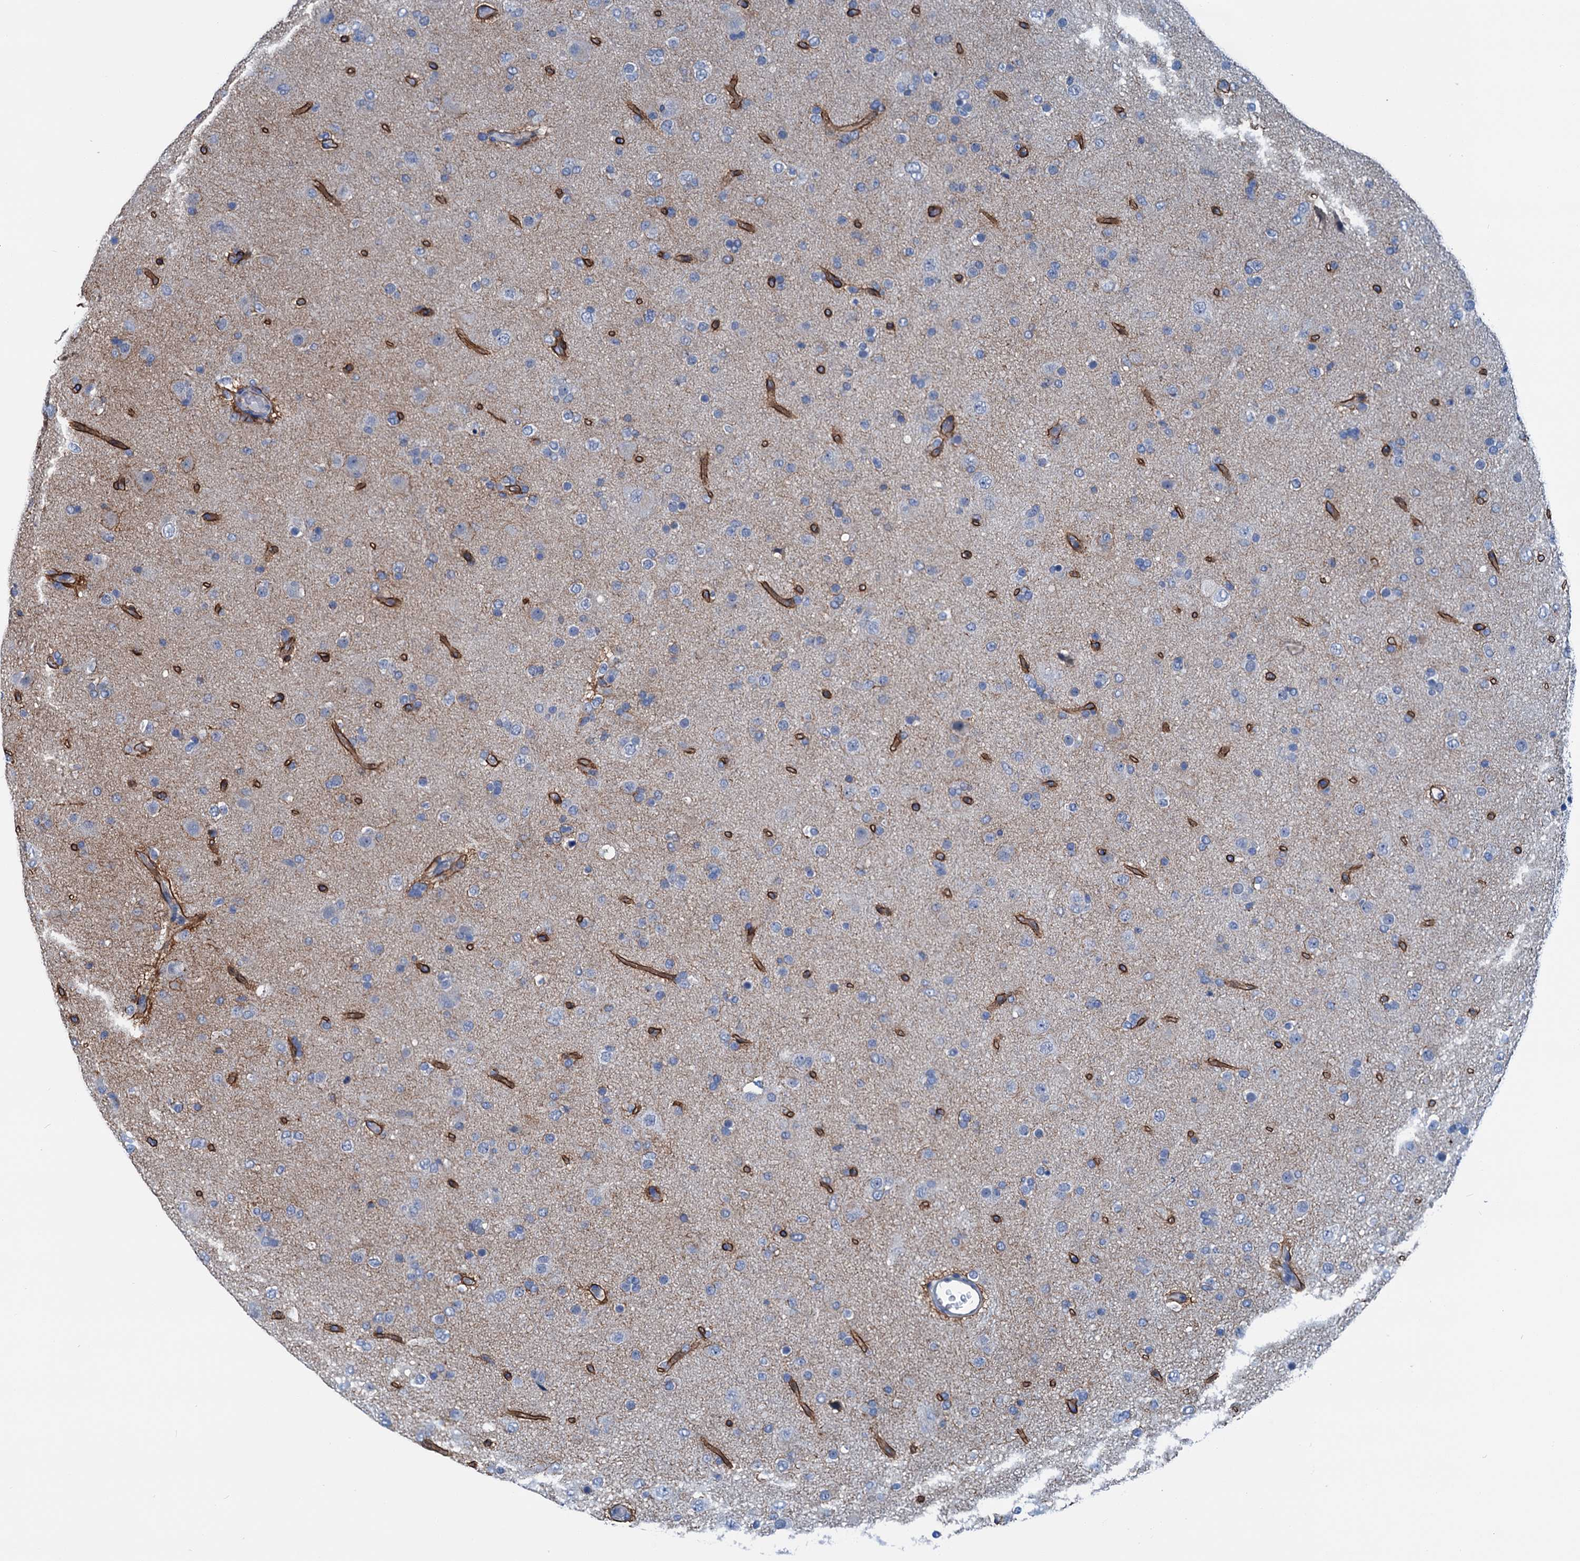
{"staining": {"intensity": "negative", "quantity": "none", "location": "none"}, "tissue": "glioma", "cell_type": "Tumor cells", "image_type": "cancer", "snomed": [{"axis": "morphology", "description": "Glioma, malignant, Low grade"}, {"axis": "topography", "description": "Brain"}], "caption": "Malignant low-grade glioma was stained to show a protein in brown. There is no significant positivity in tumor cells.", "gene": "ELAC1", "patient": {"sex": "male", "age": 65}}